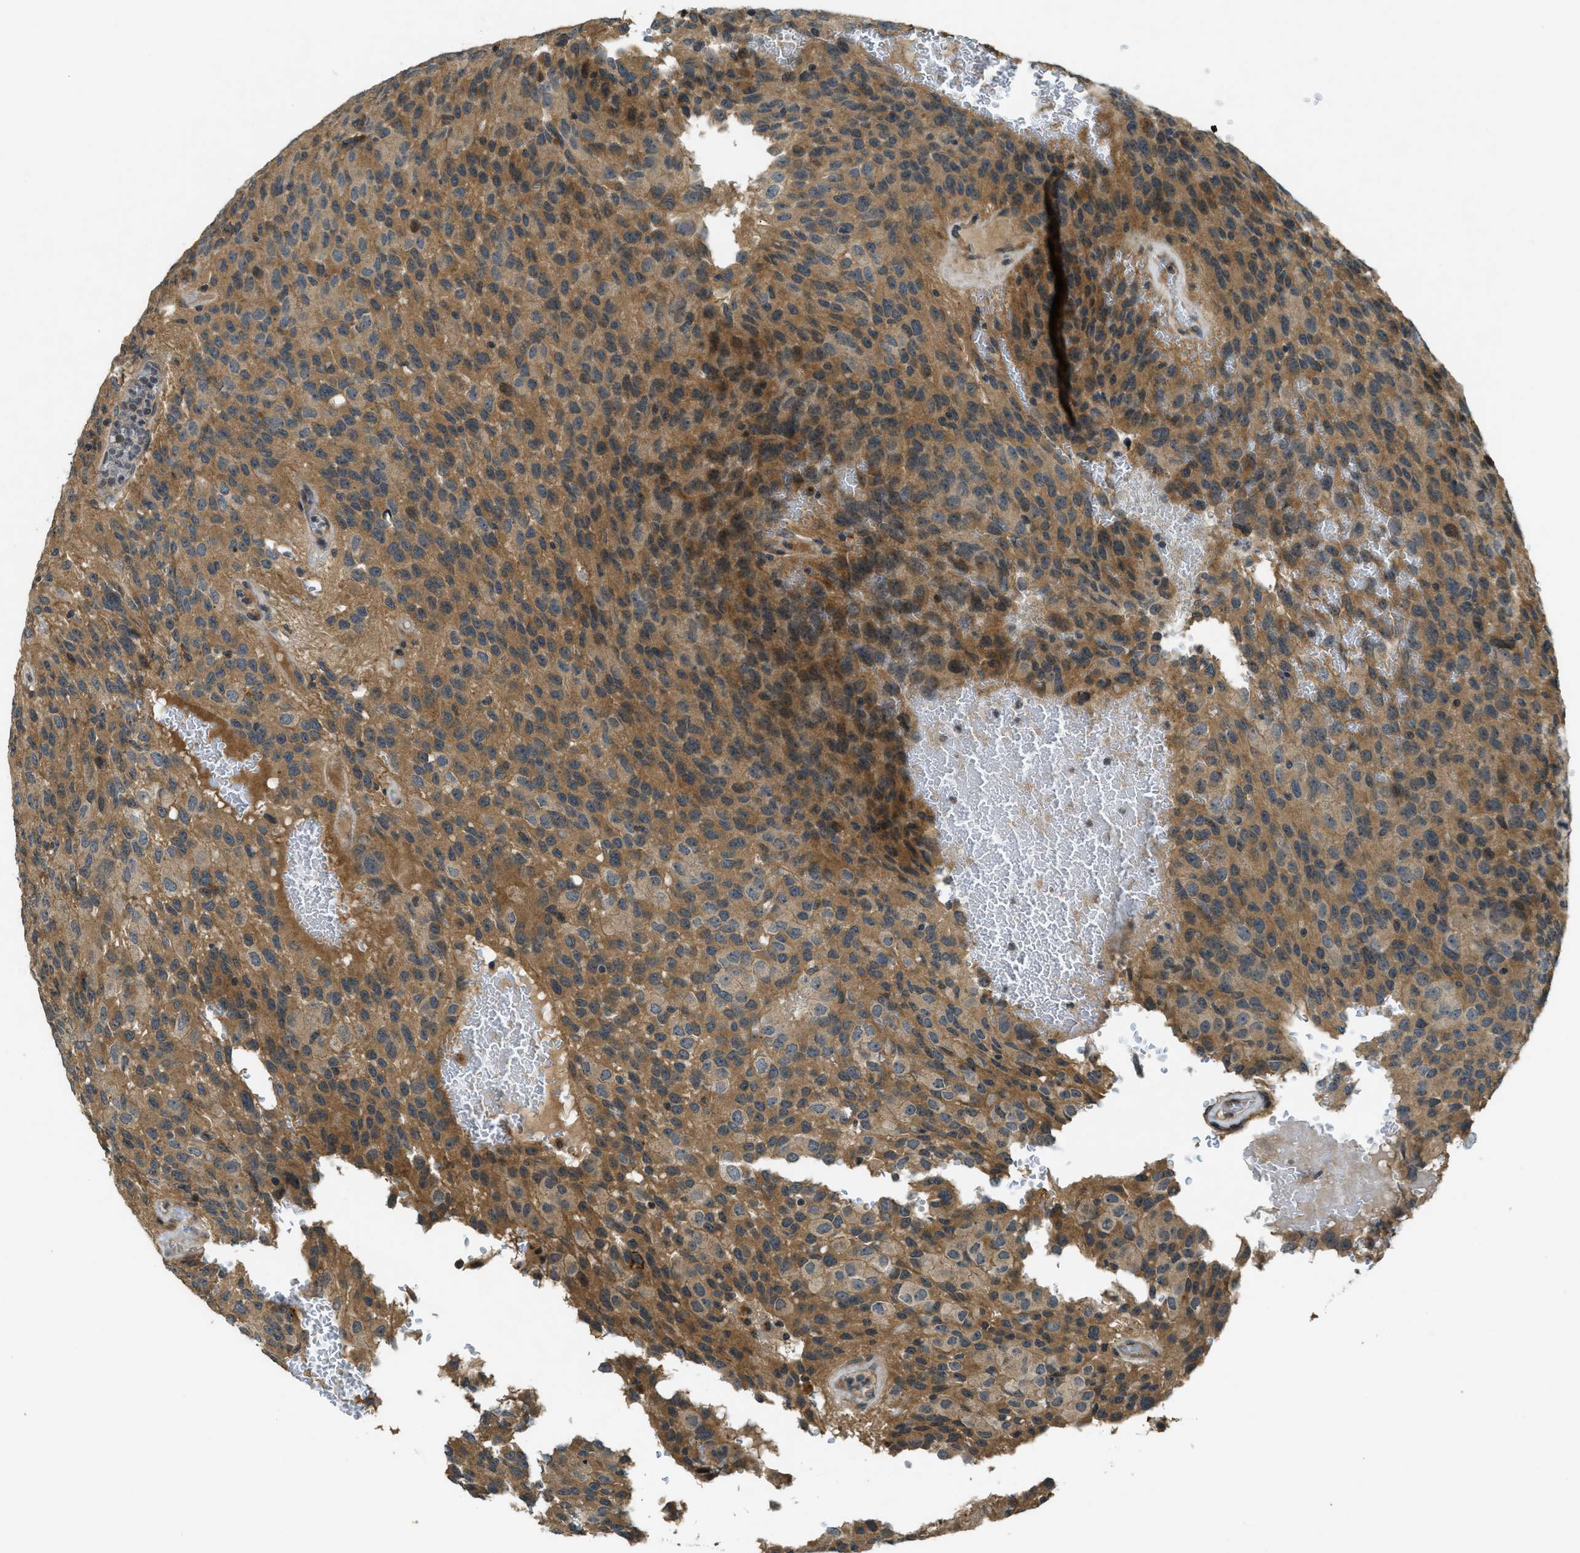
{"staining": {"intensity": "moderate", "quantity": "25%-75%", "location": "cytoplasmic/membranous"}, "tissue": "glioma", "cell_type": "Tumor cells", "image_type": "cancer", "snomed": [{"axis": "morphology", "description": "Glioma, malignant, High grade"}, {"axis": "topography", "description": "Brain"}], "caption": "This image exhibits glioma stained with IHC to label a protein in brown. The cytoplasmic/membranous of tumor cells show moderate positivity for the protein. Nuclei are counter-stained blue.", "gene": "CDKN2C", "patient": {"sex": "male", "age": 32}}